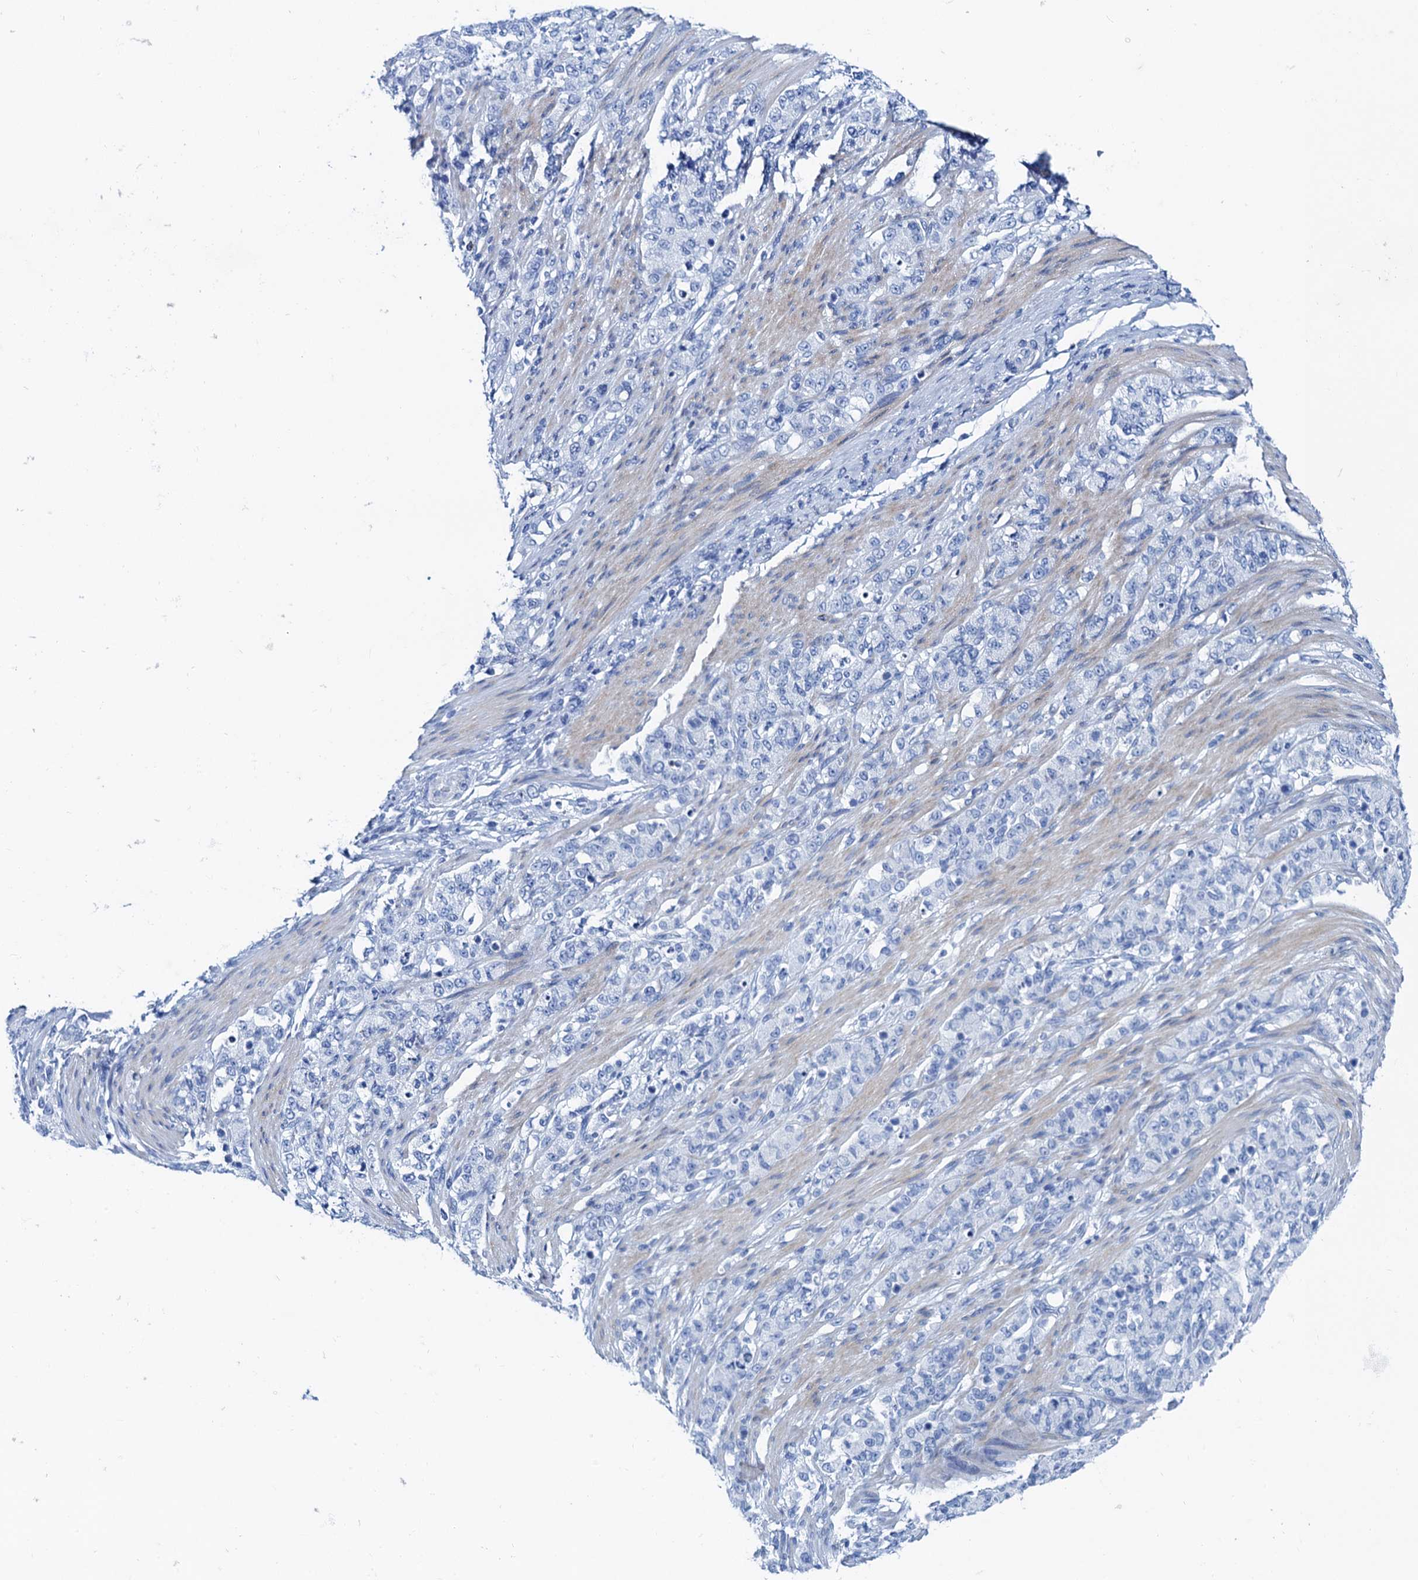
{"staining": {"intensity": "negative", "quantity": "none", "location": "none"}, "tissue": "stomach cancer", "cell_type": "Tumor cells", "image_type": "cancer", "snomed": [{"axis": "morphology", "description": "Adenocarcinoma, NOS"}, {"axis": "topography", "description": "Stomach"}], "caption": "The histopathology image shows no significant staining in tumor cells of adenocarcinoma (stomach).", "gene": "NLRP10", "patient": {"sex": "female", "age": 79}}